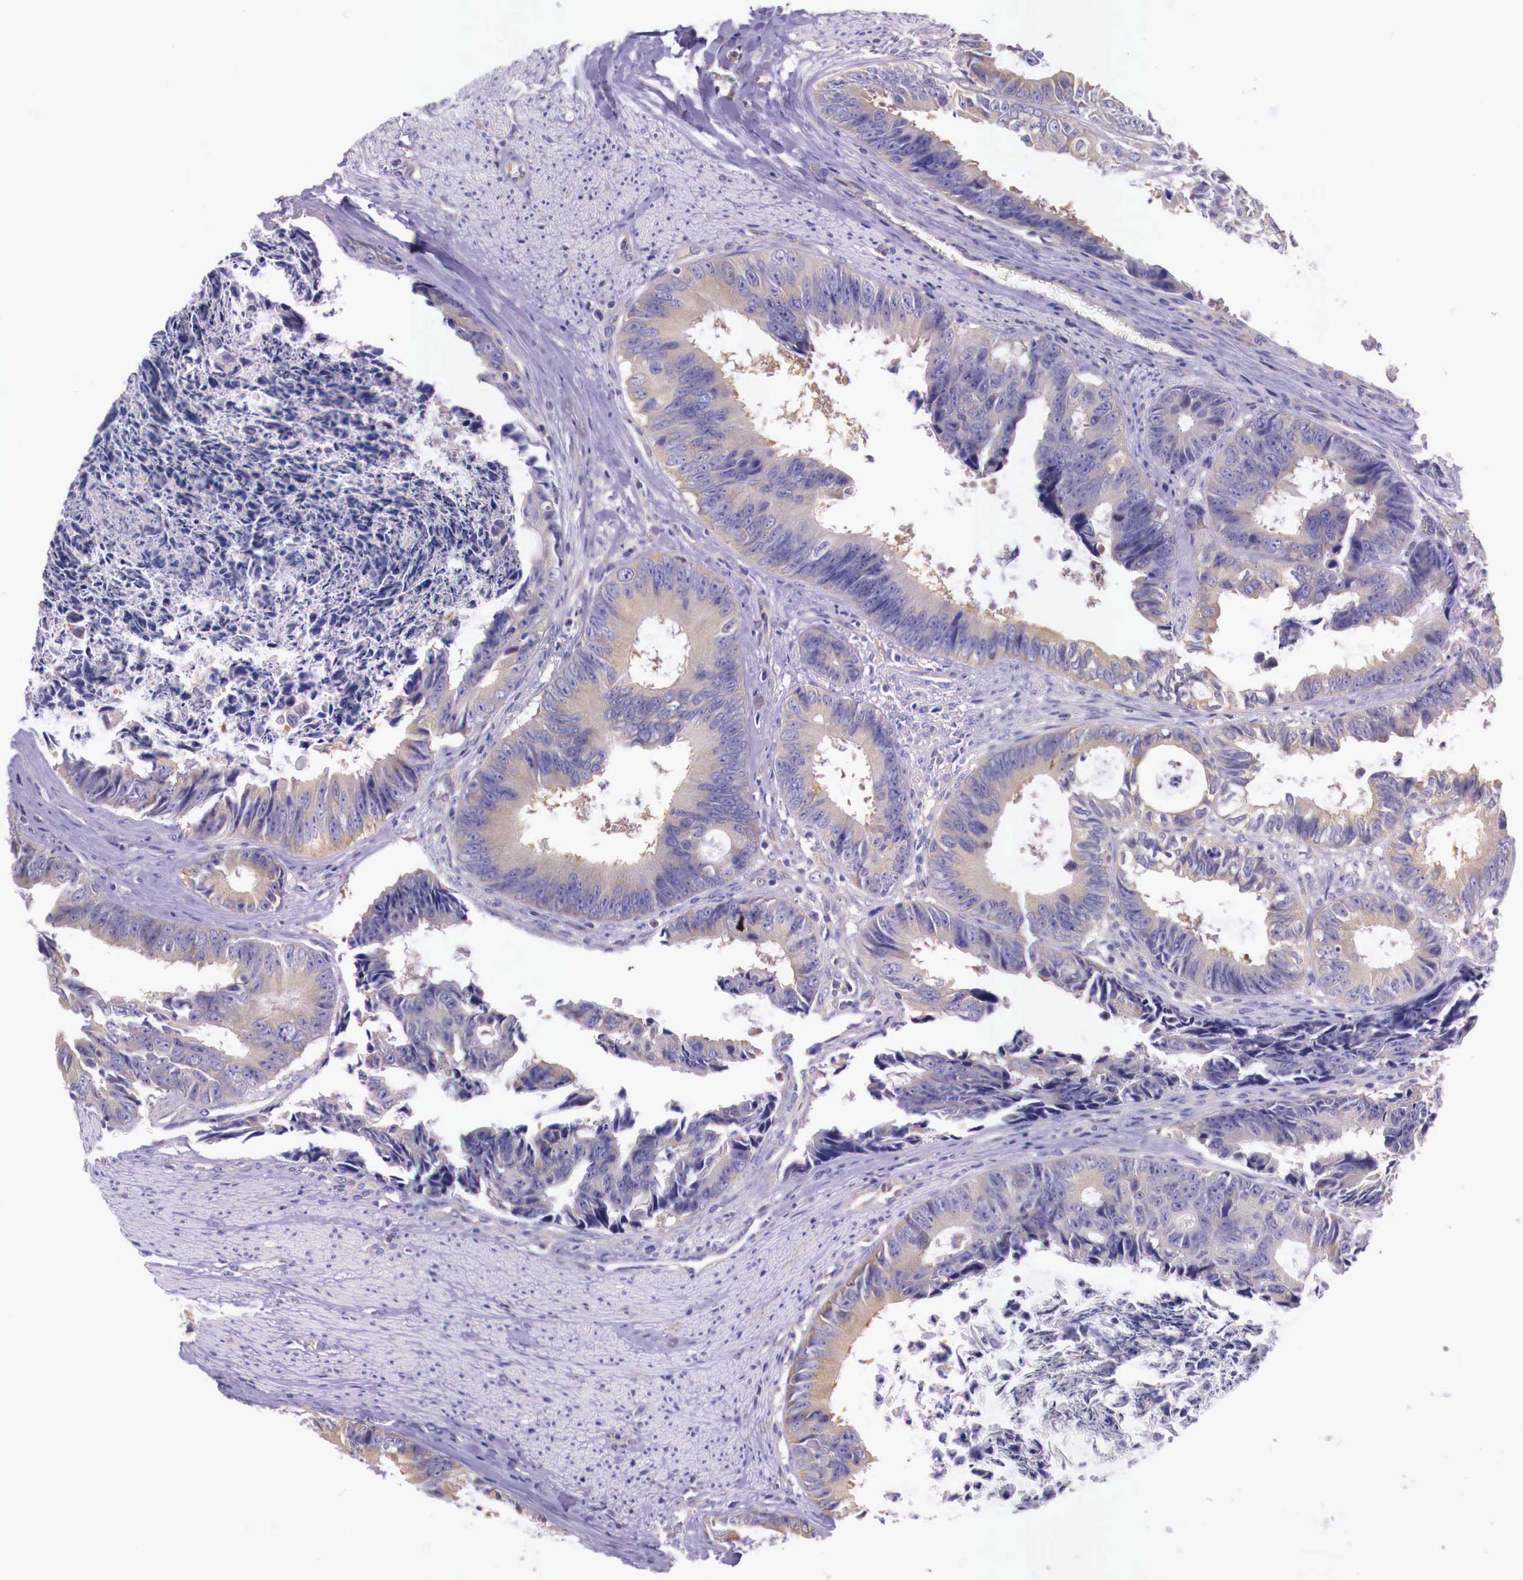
{"staining": {"intensity": "weak", "quantity": "25%-75%", "location": "cytoplasmic/membranous"}, "tissue": "colorectal cancer", "cell_type": "Tumor cells", "image_type": "cancer", "snomed": [{"axis": "morphology", "description": "Adenocarcinoma, NOS"}, {"axis": "topography", "description": "Rectum"}], "caption": "Immunohistochemical staining of colorectal cancer (adenocarcinoma) demonstrates weak cytoplasmic/membranous protein staining in approximately 25%-75% of tumor cells.", "gene": "GRIPAP1", "patient": {"sex": "female", "age": 98}}